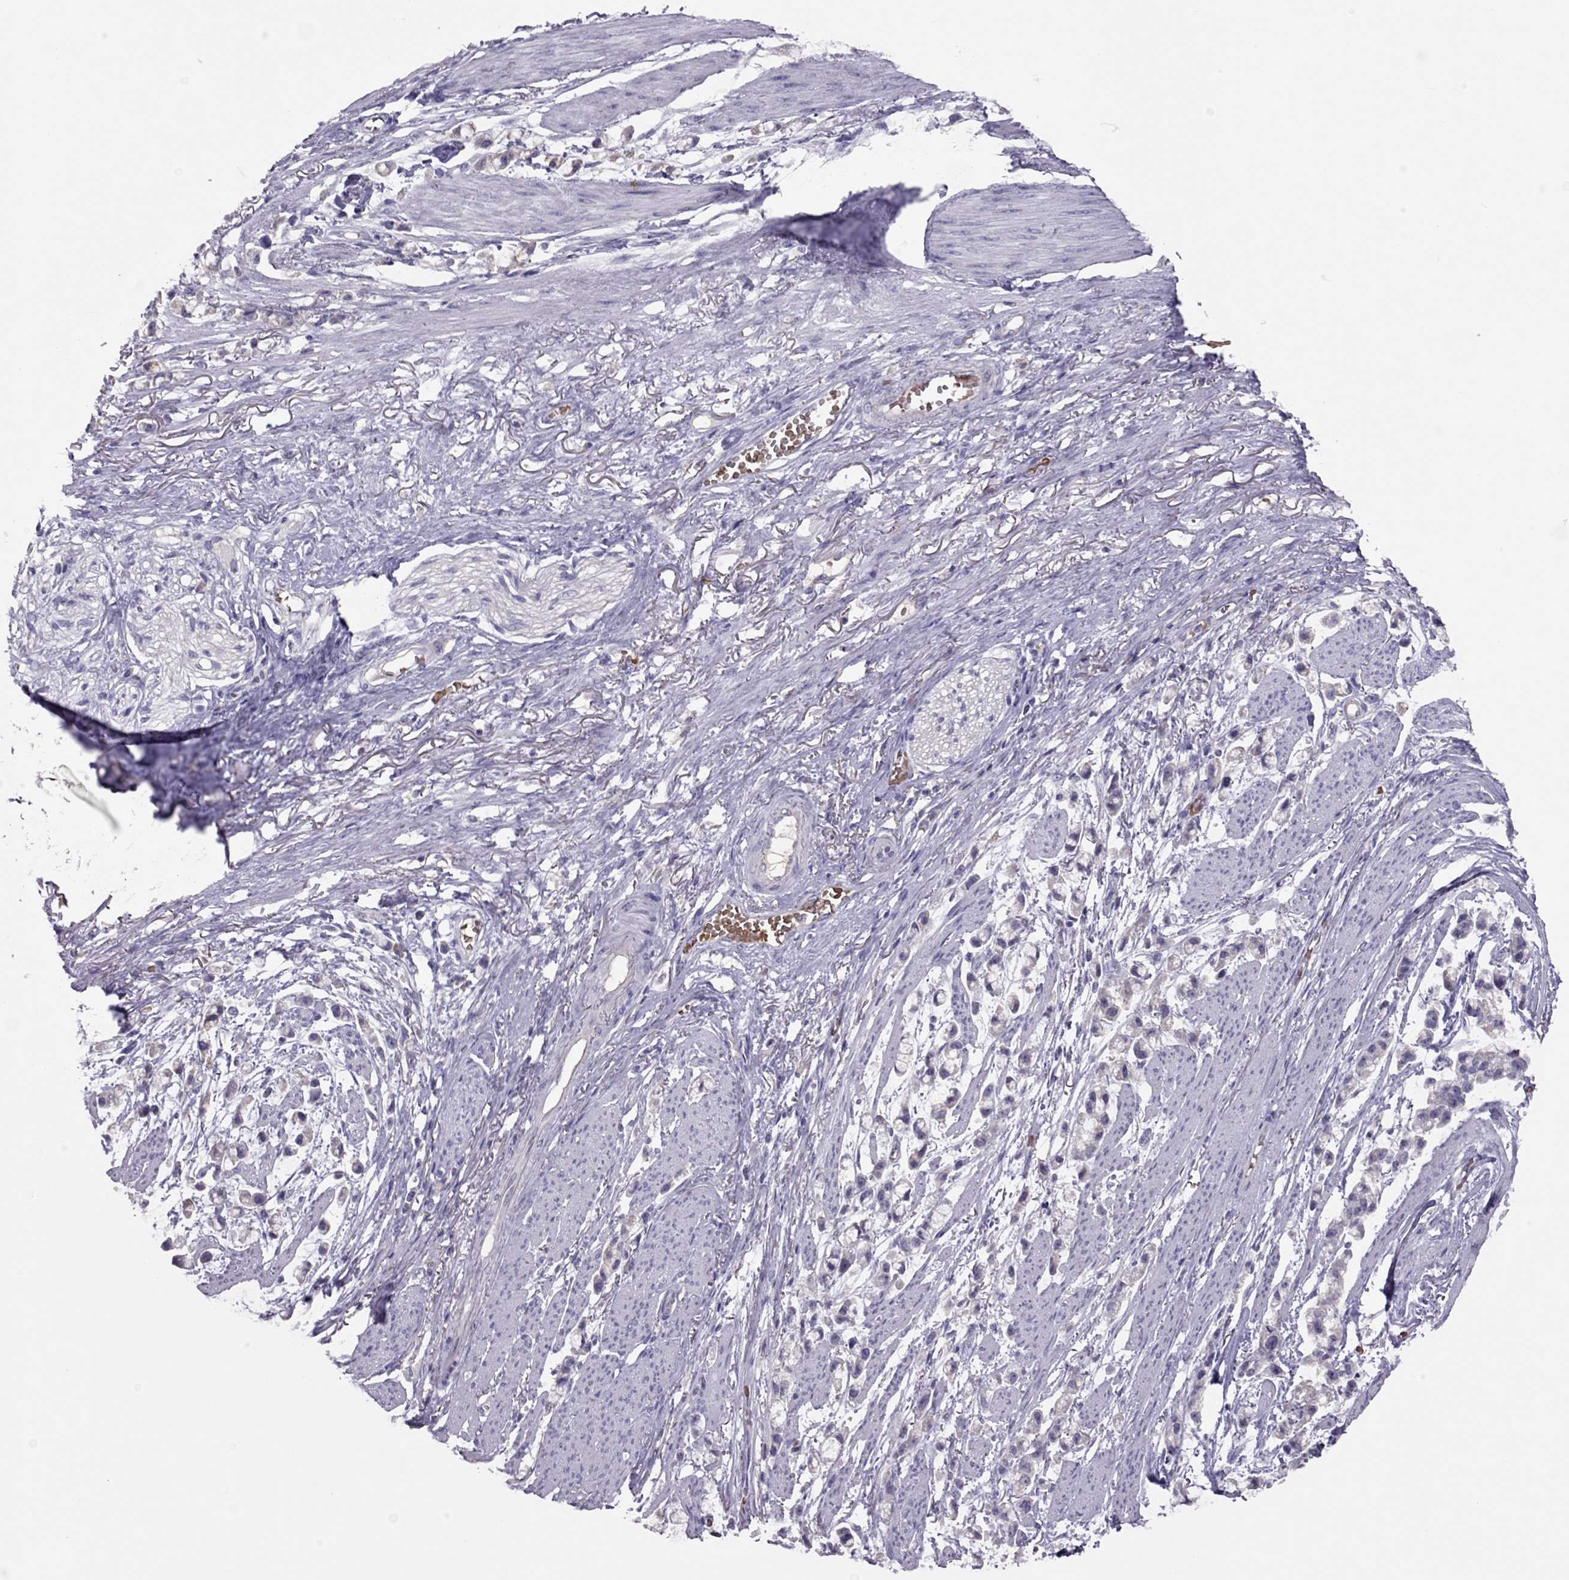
{"staining": {"intensity": "negative", "quantity": "none", "location": "none"}, "tissue": "stomach cancer", "cell_type": "Tumor cells", "image_type": "cancer", "snomed": [{"axis": "morphology", "description": "Adenocarcinoma, NOS"}, {"axis": "topography", "description": "Stomach"}], "caption": "Stomach cancer (adenocarcinoma) was stained to show a protein in brown. There is no significant expression in tumor cells.", "gene": "RHD", "patient": {"sex": "female", "age": 81}}